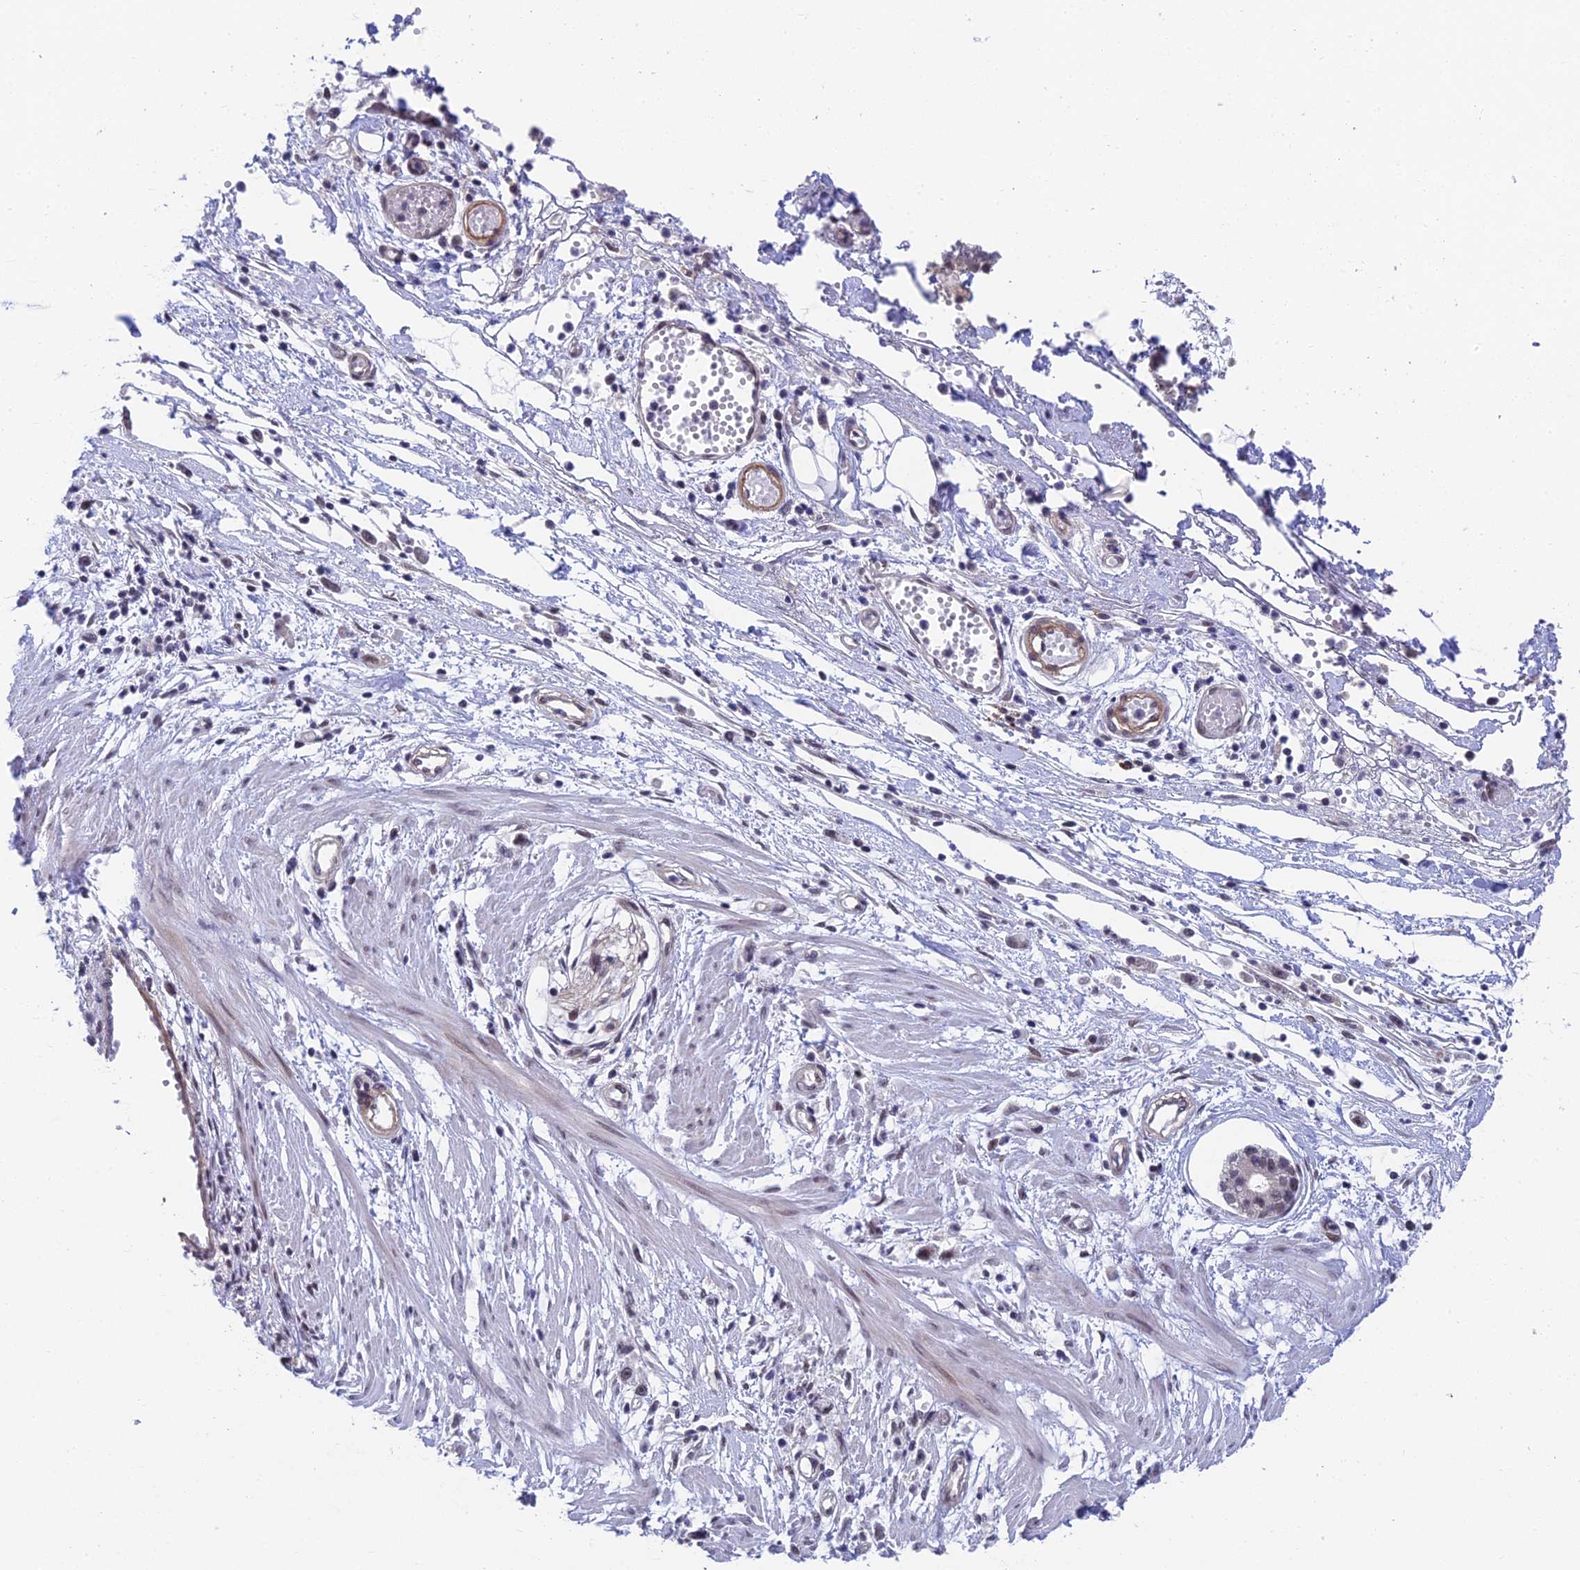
{"staining": {"intensity": "negative", "quantity": "none", "location": "none"}, "tissue": "stomach cancer", "cell_type": "Tumor cells", "image_type": "cancer", "snomed": [{"axis": "morphology", "description": "Adenocarcinoma, NOS"}, {"axis": "topography", "description": "Stomach"}], "caption": "High magnification brightfield microscopy of stomach cancer (adenocarcinoma) stained with DAB (3,3'-diaminobenzidine) (brown) and counterstained with hematoxylin (blue): tumor cells show no significant staining. Brightfield microscopy of immunohistochemistry stained with DAB (brown) and hematoxylin (blue), captured at high magnification.", "gene": "NSMCE1", "patient": {"sex": "female", "age": 59}}